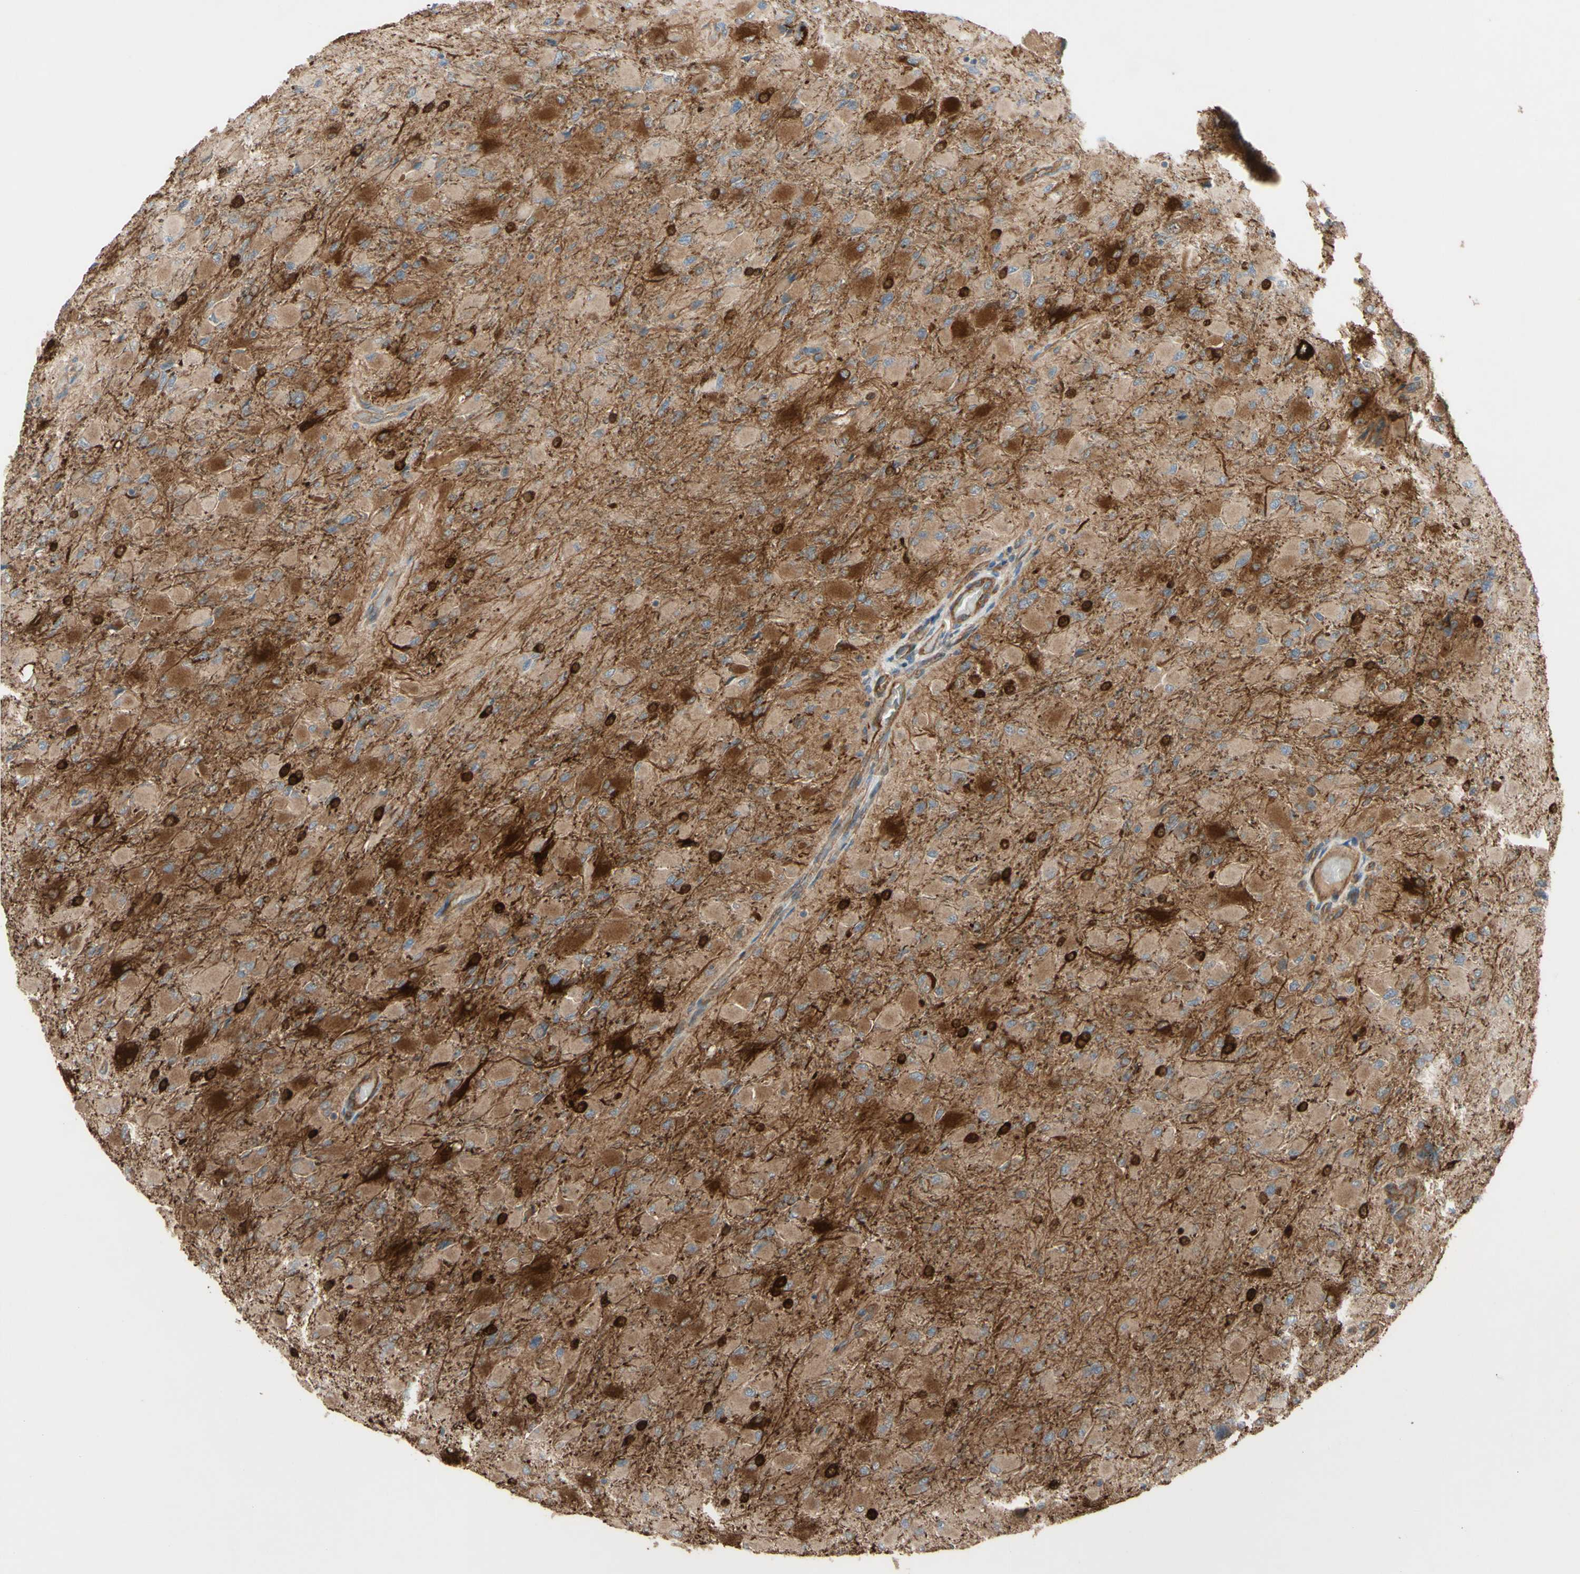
{"staining": {"intensity": "moderate", "quantity": ">75%", "location": "cytoplasmic/membranous"}, "tissue": "glioma", "cell_type": "Tumor cells", "image_type": "cancer", "snomed": [{"axis": "morphology", "description": "Glioma, malignant, High grade"}, {"axis": "topography", "description": "Cerebral cortex"}], "caption": "This image reveals IHC staining of glioma, with medium moderate cytoplasmic/membranous positivity in approximately >75% of tumor cells.", "gene": "PTPN12", "patient": {"sex": "female", "age": 36}}